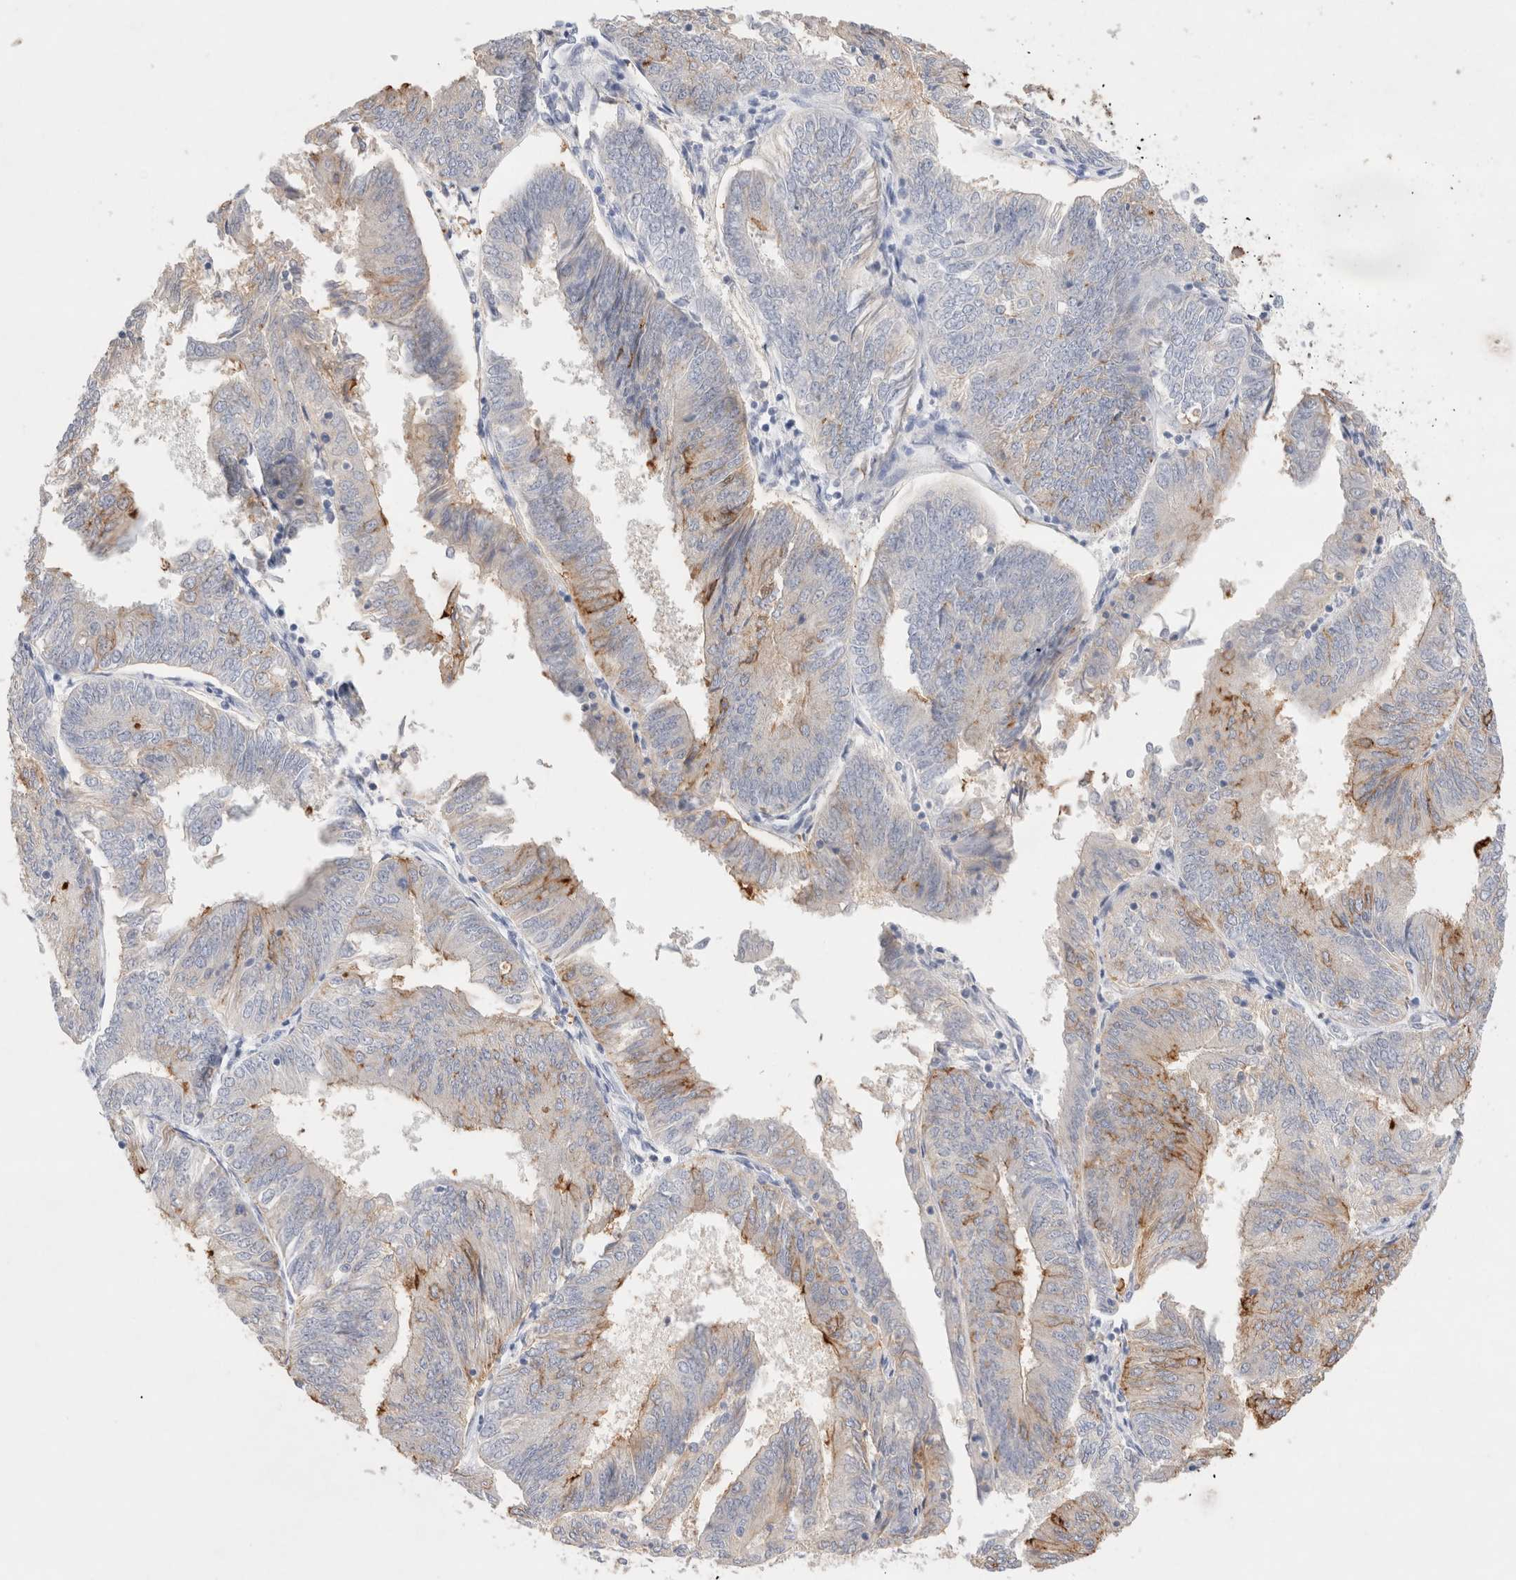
{"staining": {"intensity": "moderate", "quantity": "25%-75%", "location": "cytoplasmic/membranous"}, "tissue": "endometrial cancer", "cell_type": "Tumor cells", "image_type": "cancer", "snomed": [{"axis": "morphology", "description": "Adenocarcinoma, NOS"}, {"axis": "topography", "description": "Endometrium"}], "caption": "Human endometrial adenocarcinoma stained for a protein (brown) exhibits moderate cytoplasmic/membranous positive expression in approximately 25%-75% of tumor cells.", "gene": "EPCAM", "patient": {"sex": "female", "age": 58}}